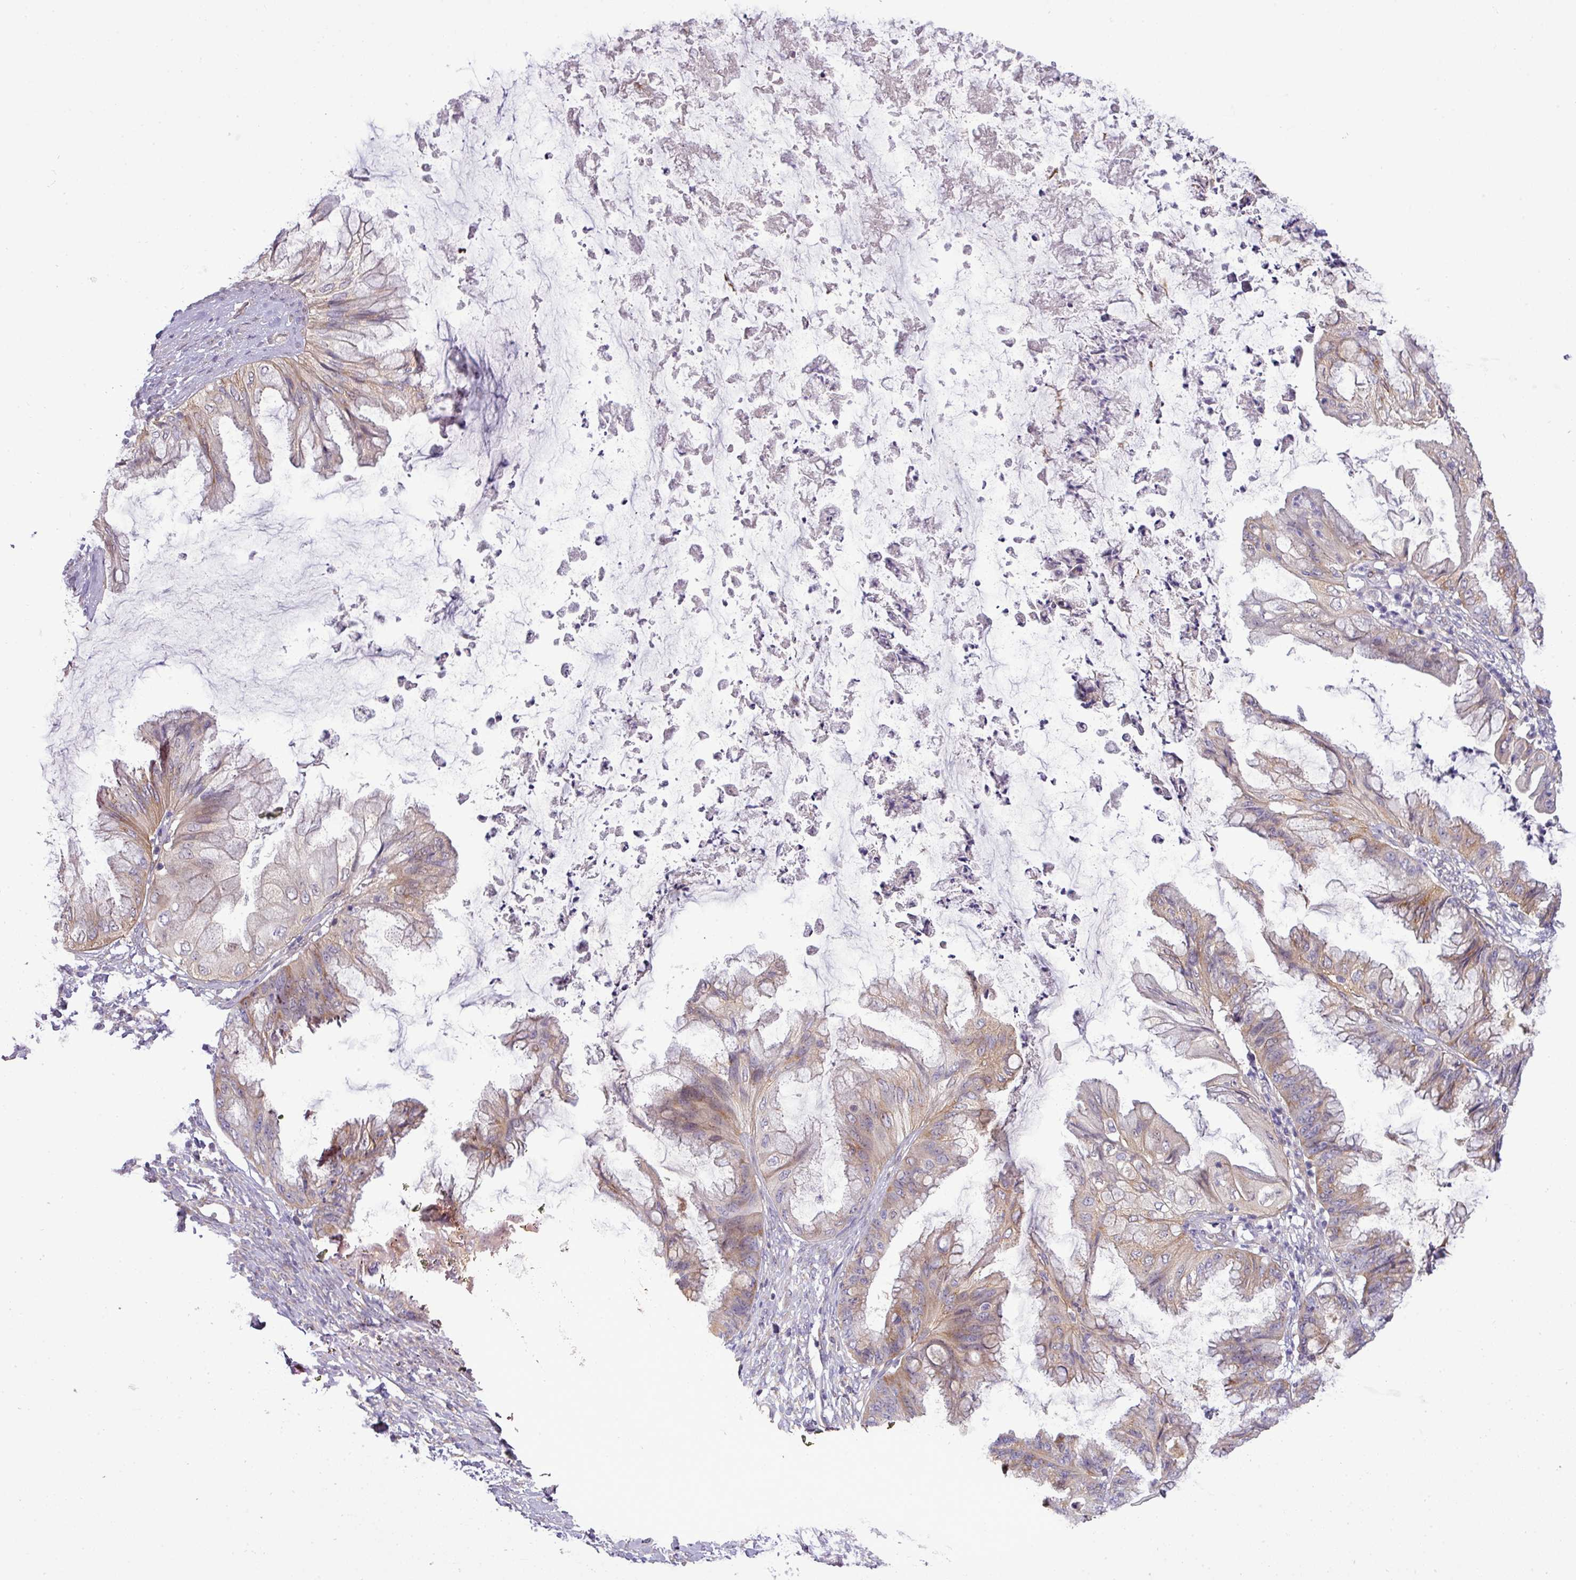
{"staining": {"intensity": "weak", "quantity": ">75%", "location": "cytoplasmic/membranous"}, "tissue": "ovarian cancer", "cell_type": "Tumor cells", "image_type": "cancer", "snomed": [{"axis": "morphology", "description": "Cystadenocarcinoma, mucinous, NOS"}, {"axis": "topography", "description": "Ovary"}], "caption": "Mucinous cystadenocarcinoma (ovarian) stained with a brown dye shows weak cytoplasmic/membranous positive staining in approximately >75% of tumor cells.", "gene": "FAM222B", "patient": {"sex": "female", "age": 35}}